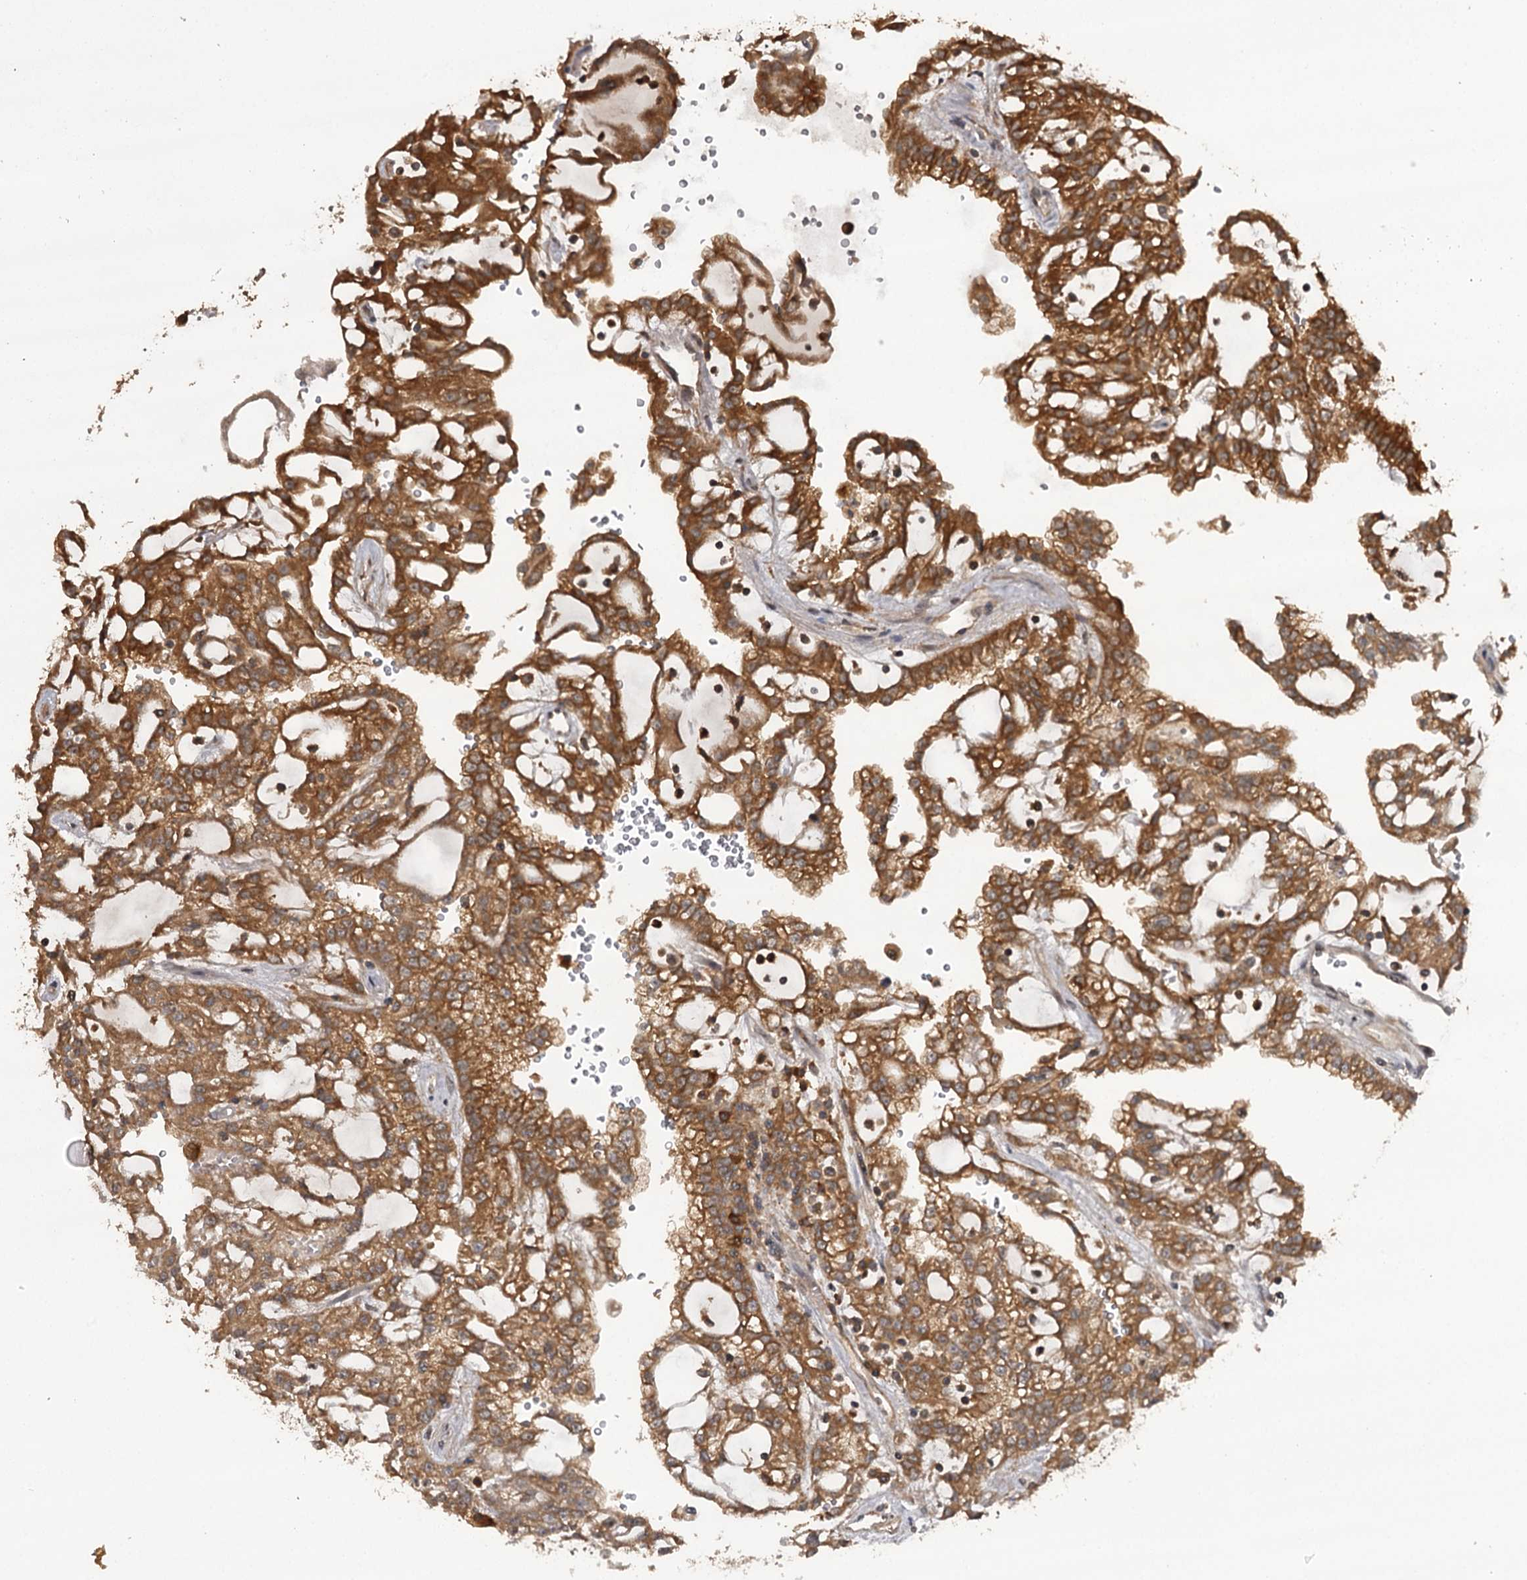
{"staining": {"intensity": "strong", "quantity": "25%-75%", "location": "cytoplasmic/membranous"}, "tissue": "renal cancer", "cell_type": "Tumor cells", "image_type": "cancer", "snomed": [{"axis": "morphology", "description": "Adenocarcinoma, NOS"}, {"axis": "topography", "description": "Kidney"}], "caption": "Human renal cancer (adenocarcinoma) stained for a protein (brown) shows strong cytoplasmic/membranous positive positivity in approximately 25%-75% of tumor cells.", "gene": "TTC12", "patient": {"sex": "male", "age": 63}}